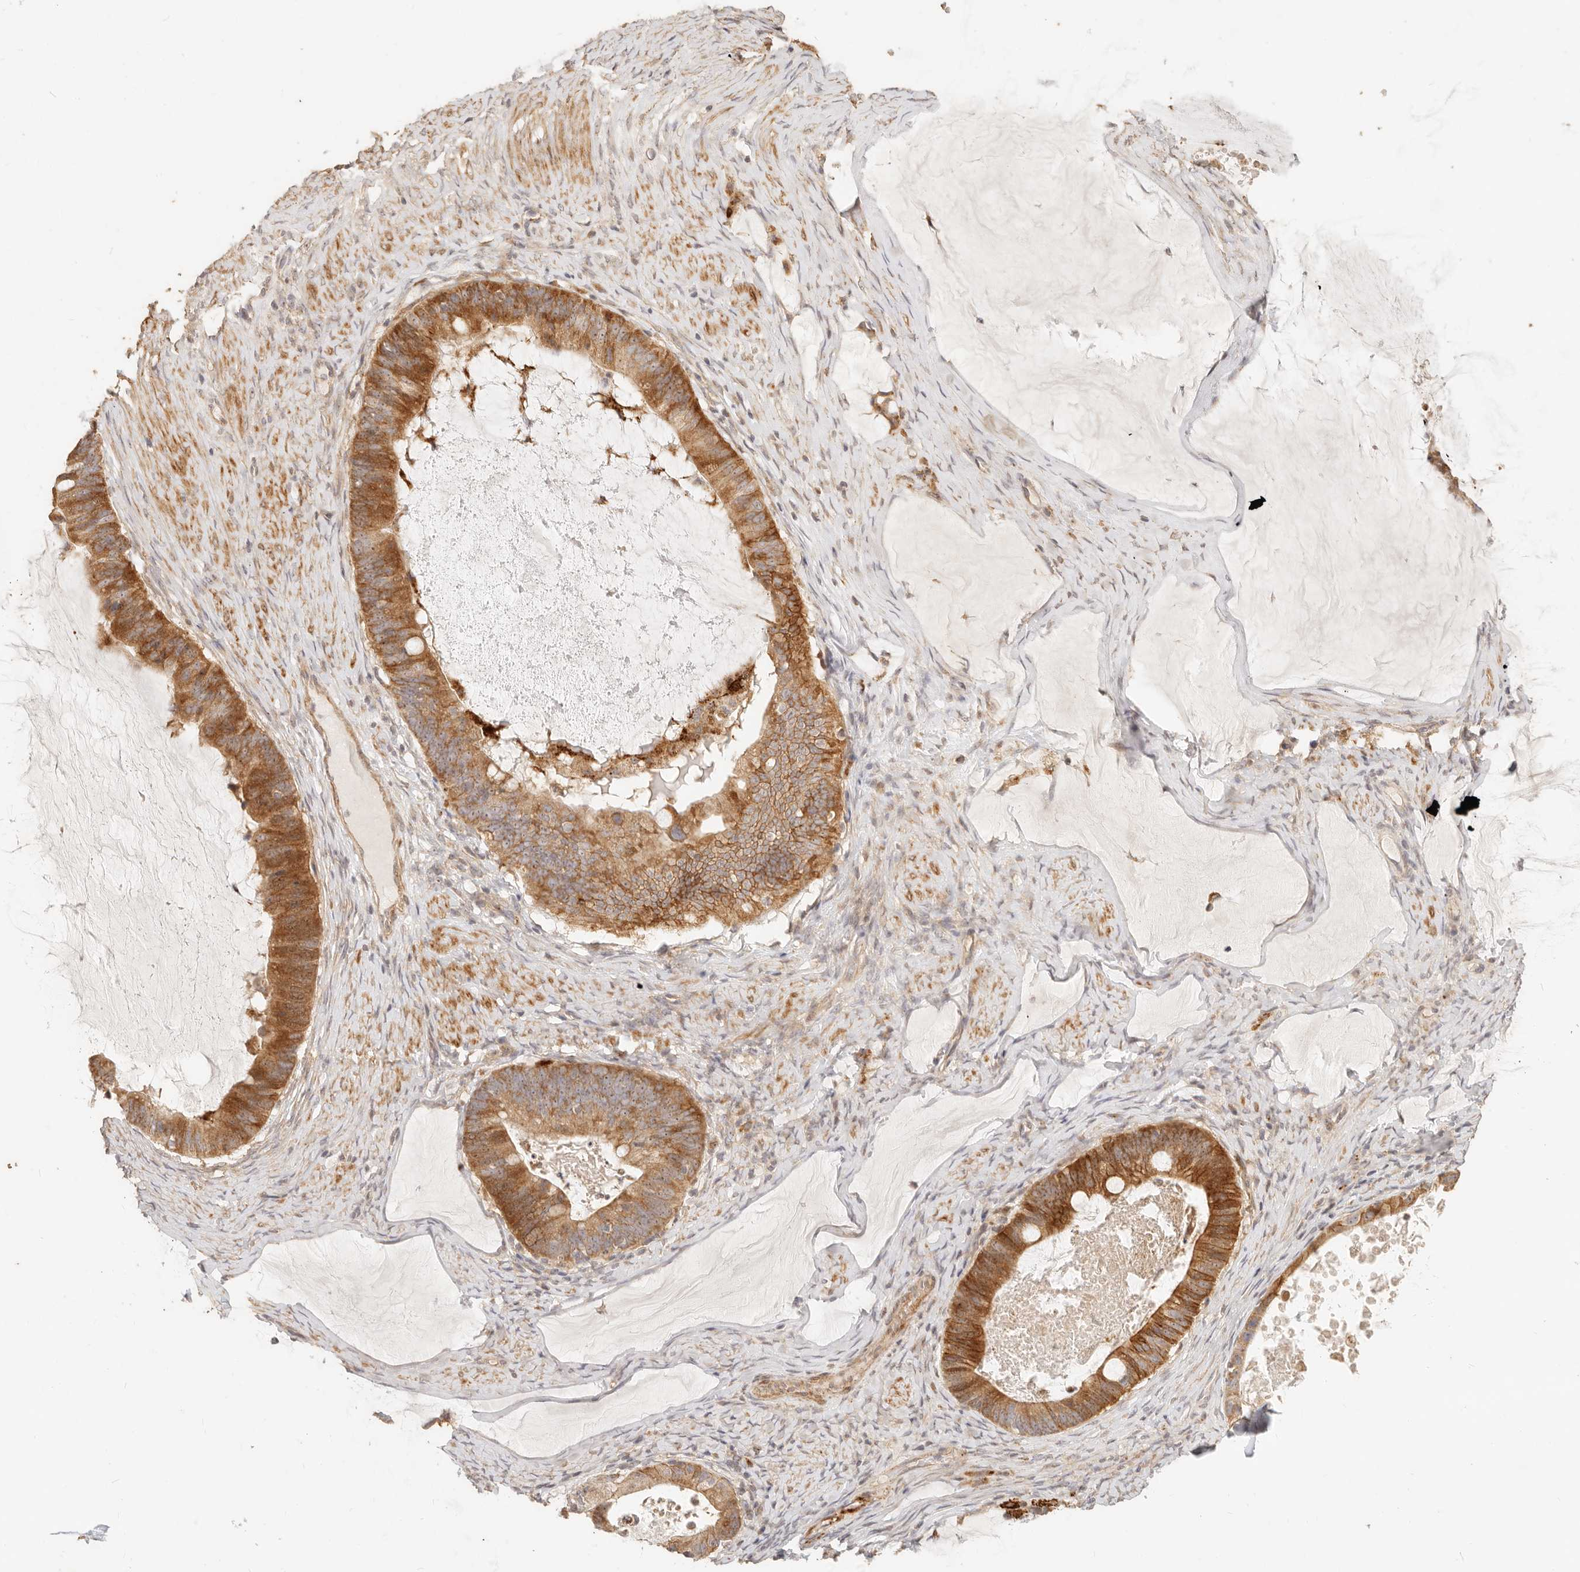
{"staining": {"intensity": "moderate", "quantity": ">75%", "location": "cytoplasmic/membranous,nuclear"}, "tissue": "ovarian cancer", "cell_type": "Tumor cells", "image_type": "cancer", "snomed": [{"axis": "morphology", "description": "Cystadenocarcinoma, mucinous, NOS"}, {"axis": "topography", "description": "Ovary"}], "caption": "Moderate cytoplasmic/membranous and nuclear protein staining is identified in about >75% of tumor cells in ovarian mucinous cystadenocarcinoma.", "gene": "PTPN22", "patient": {"sex": "female", "age": 61}}